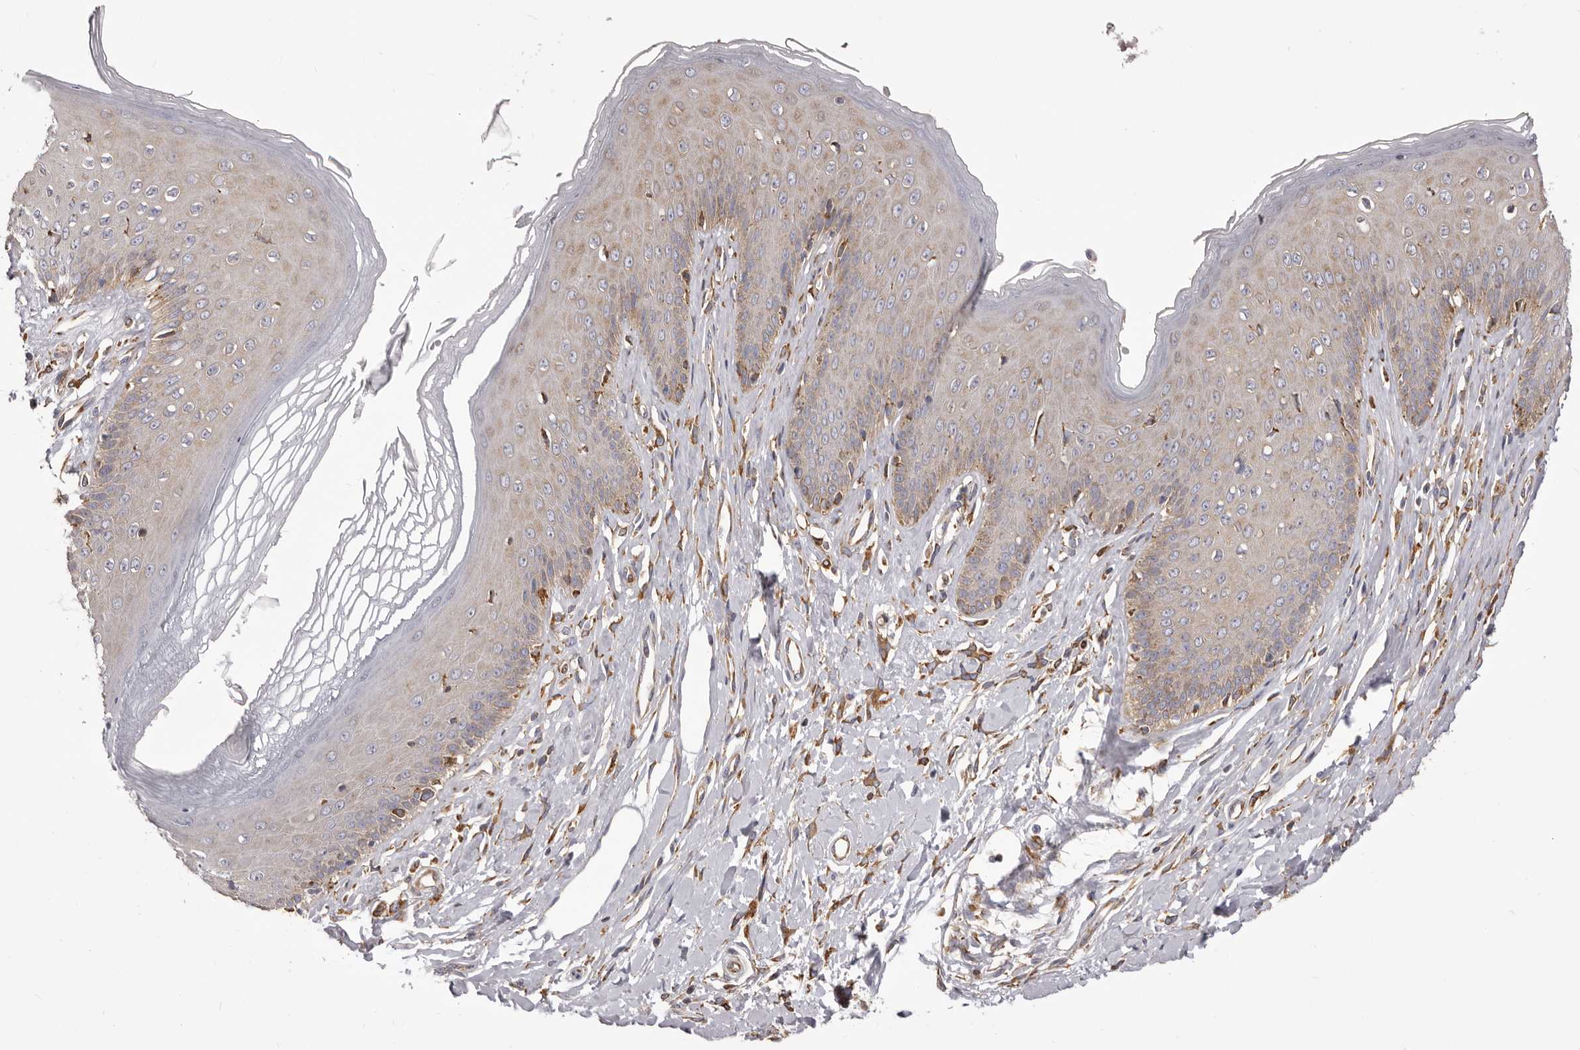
{"staining": {"intensity": "moderate", "quantity": "25%-75%", "location": "cytoplasmic/membranous"}, "tissue": "skin", "cell_type": "Epidermal cells", "image_type": "normal", "snomed": [{"axis": "morphology", "description": "Normal tissue, NOS"}, {"axis": "morphology", "description": "Squamous cell carcinoma, NOS"}, {"axis": "topography", "description": "Vulva"}], "caption": "IHC staining of unremarkable skin, which reveals medium levels of moderate cytoplasmic/membranous staining in about 25%-75% of epidermal cells indicating moderate cytoplasmic/membranous protein positivity. The staining was performed using DAB (3,3'-diaminobenzidine) (brown) for protein detection and nuclei were counterstained in hematoxylin (blue).", "gene": "QRSL1", "patient": {"sex": "female", "age": 85}}